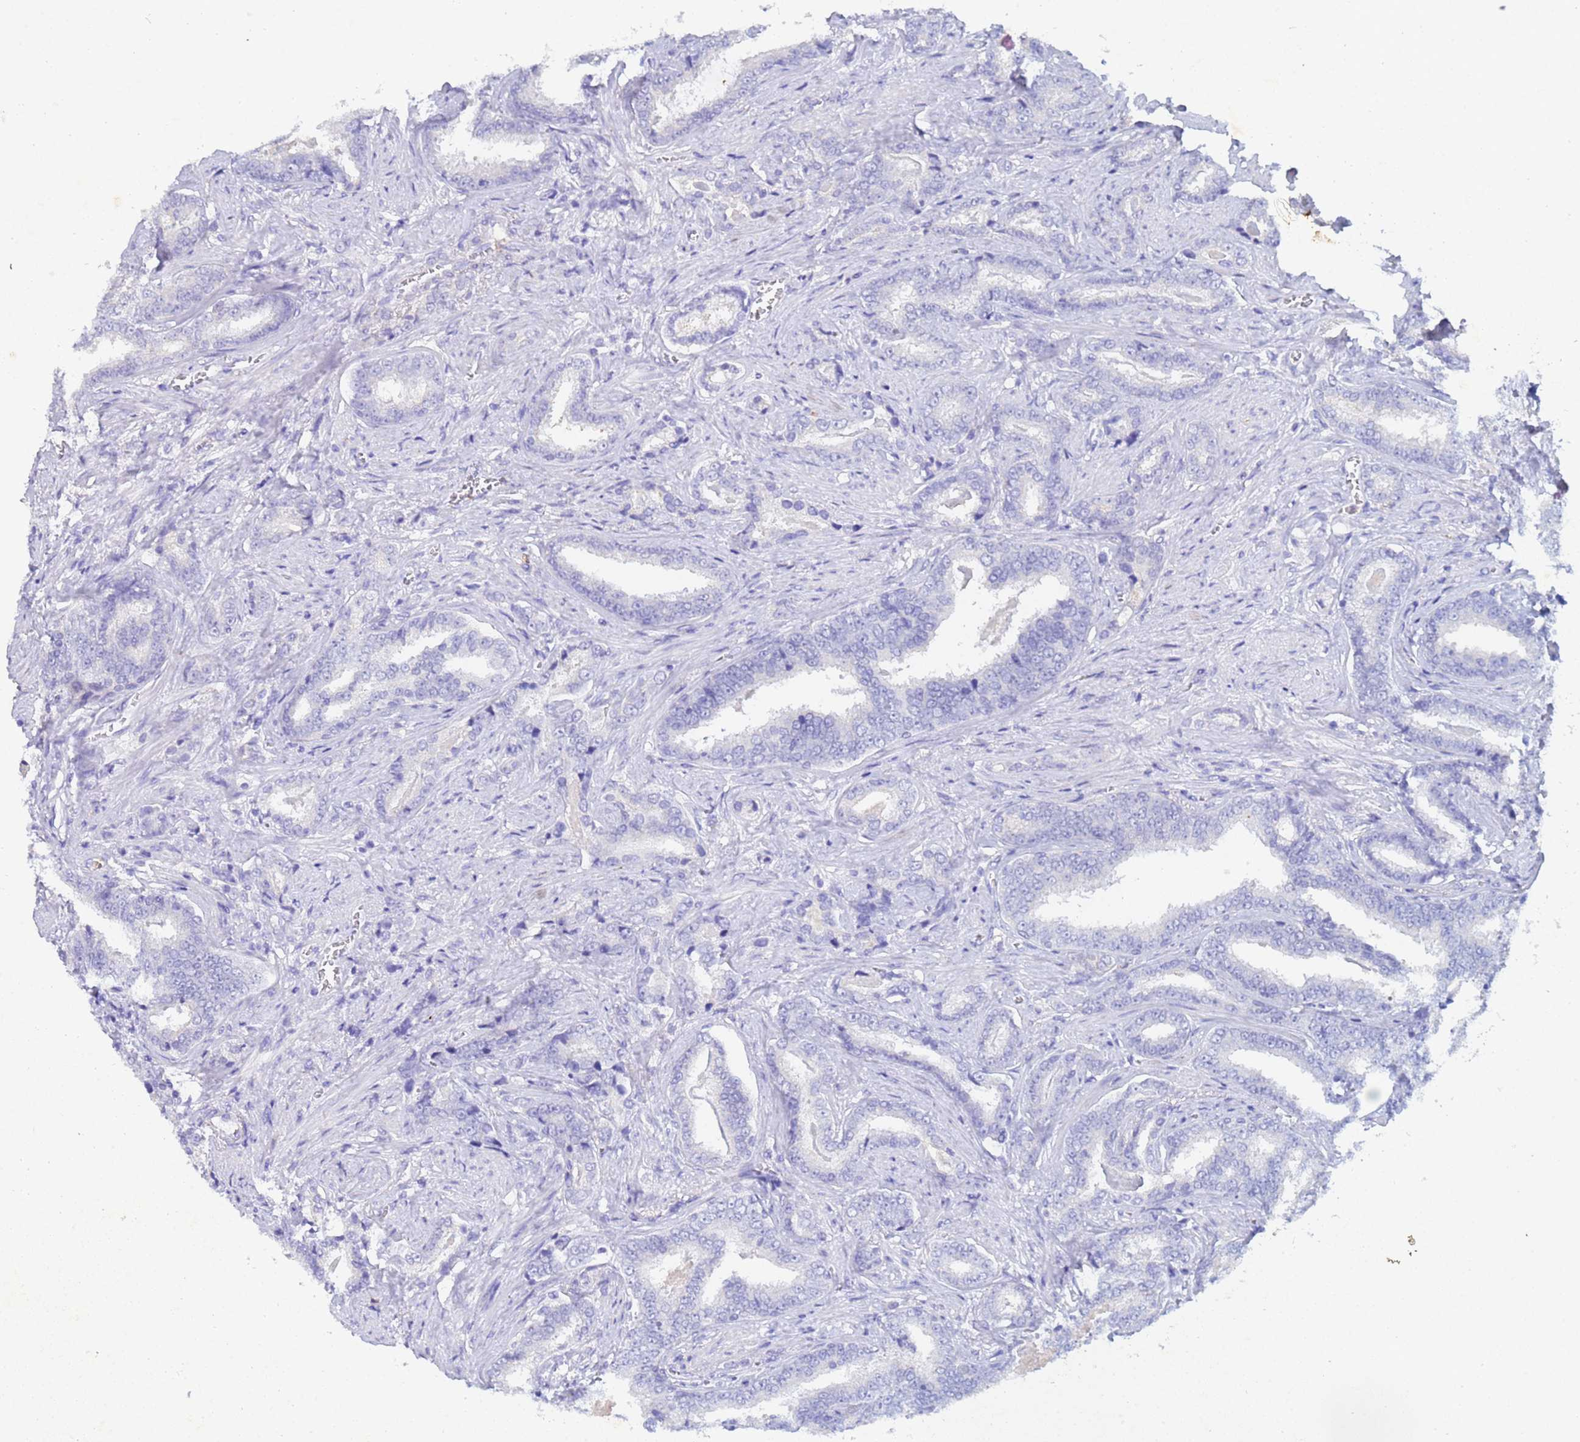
{"staining": {"intensity": "negative", "quantity": "none", "location": "none"}, "tissue": "prostate cancer", "cell_type": "Tumor cells", "image_type": "cancer", "snomed": [{"axis": "morphology", "description": "Adenocarcinoma, High grade"}, {"axis": "topography", "description": "Prostate"}], "caption": "An image of human adenocarcinoma (high-grade) (prostate) is negative for staining in tumor cells.", "gene": "CSTB", "patient": {"sex": "male", "age": 67}}